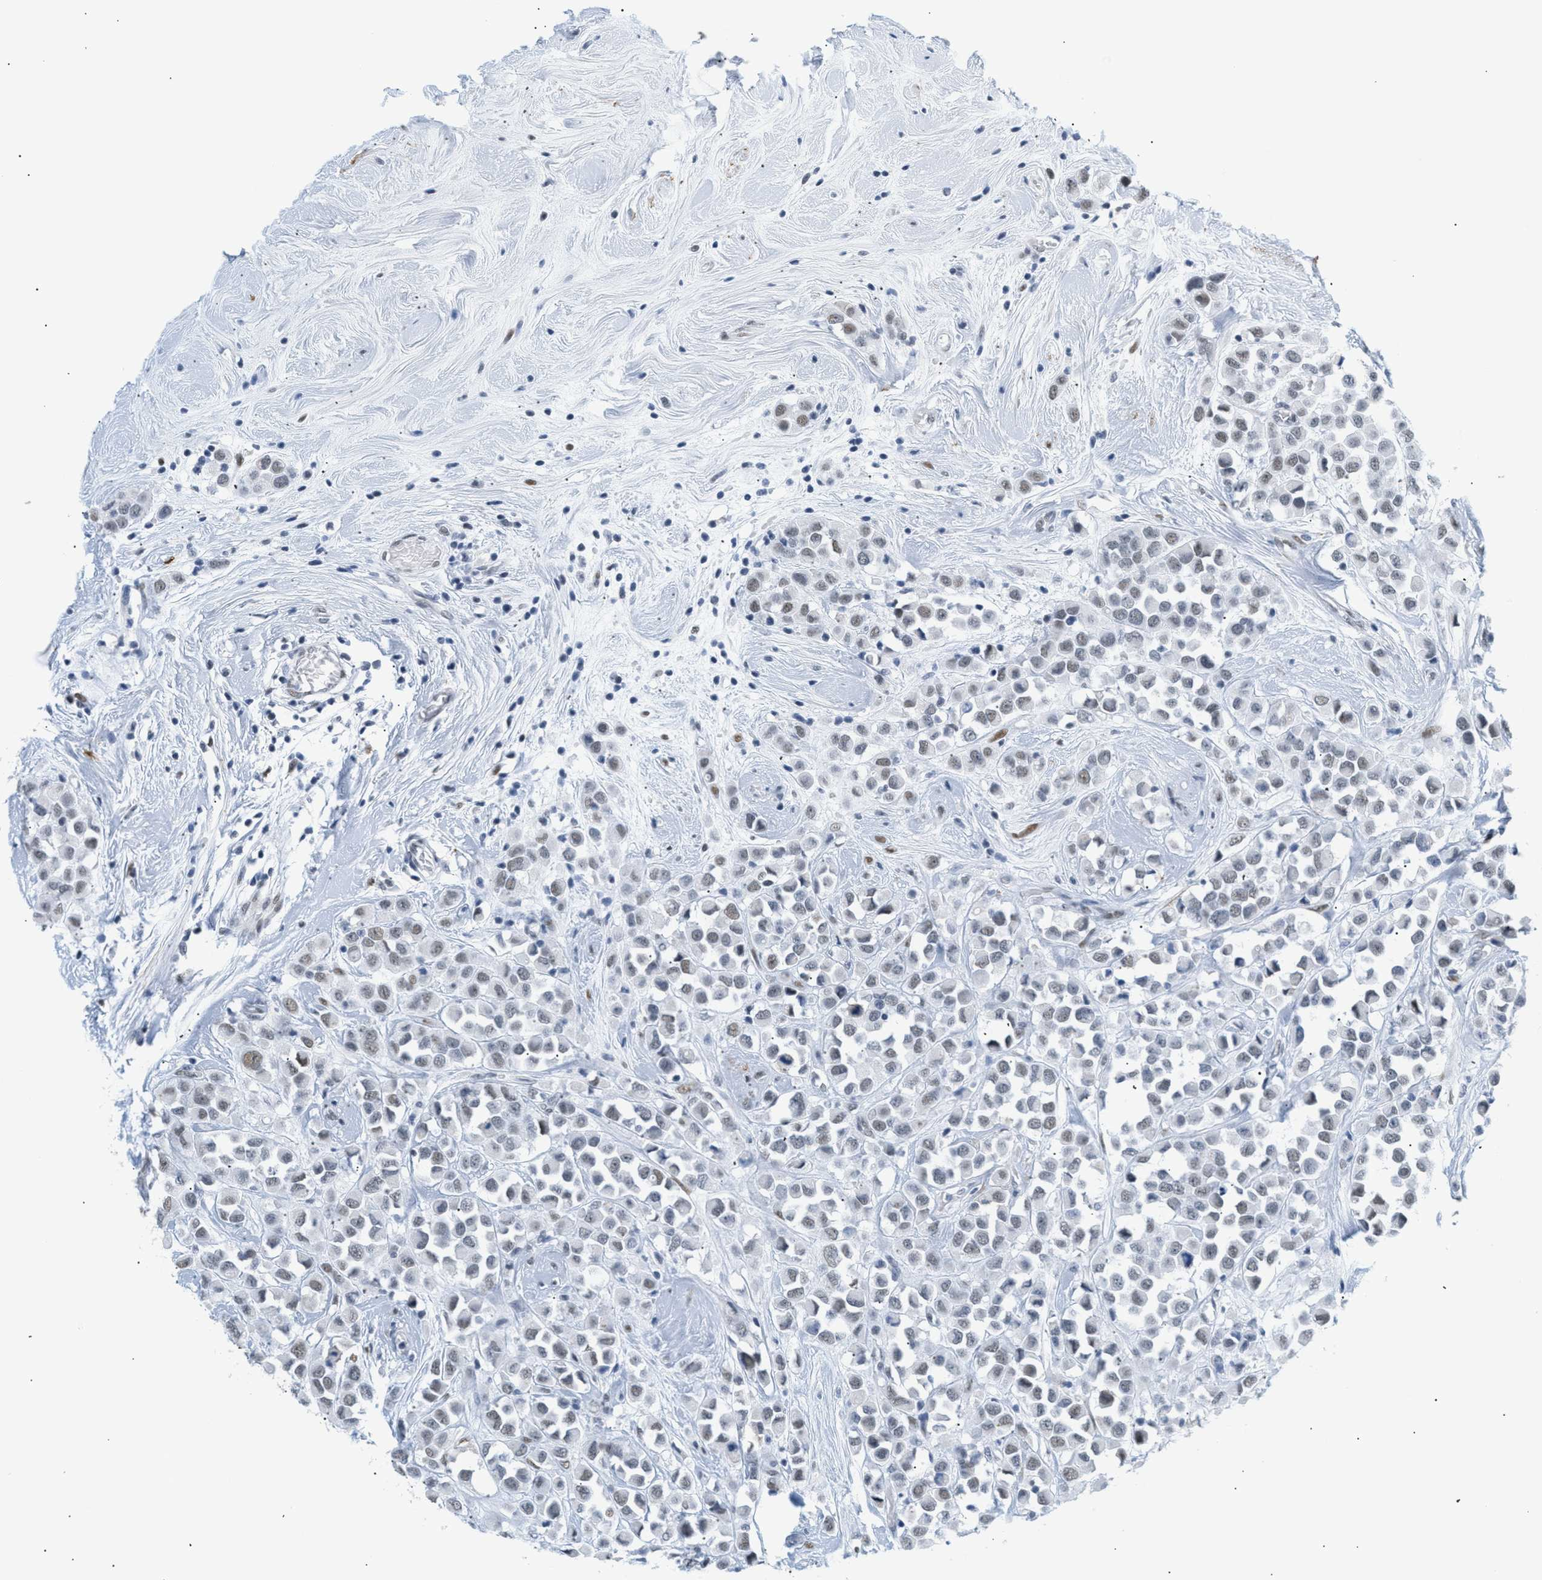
{"staining": {"intensity": "weak", "quantity": "<25%", "location": "nuclear"}, "tissue": "breast cancer", "cell_type": "Tumor cells", "image_type": "cancer", "snomed": [{"axis": "morphology", "description": "Duct carcinoma"}, {"axis": "topography", "description": "Breast"}], "caption": "Immunohistochemistry (IHC) micrograph of neoplastic tissue: breast cancer stained with DAB (3,3'-diaminobenzidine) shows no significant protein staining in tumor cells.", "gene": "ELN", "patient": {"sex": "female", "age": 61}}